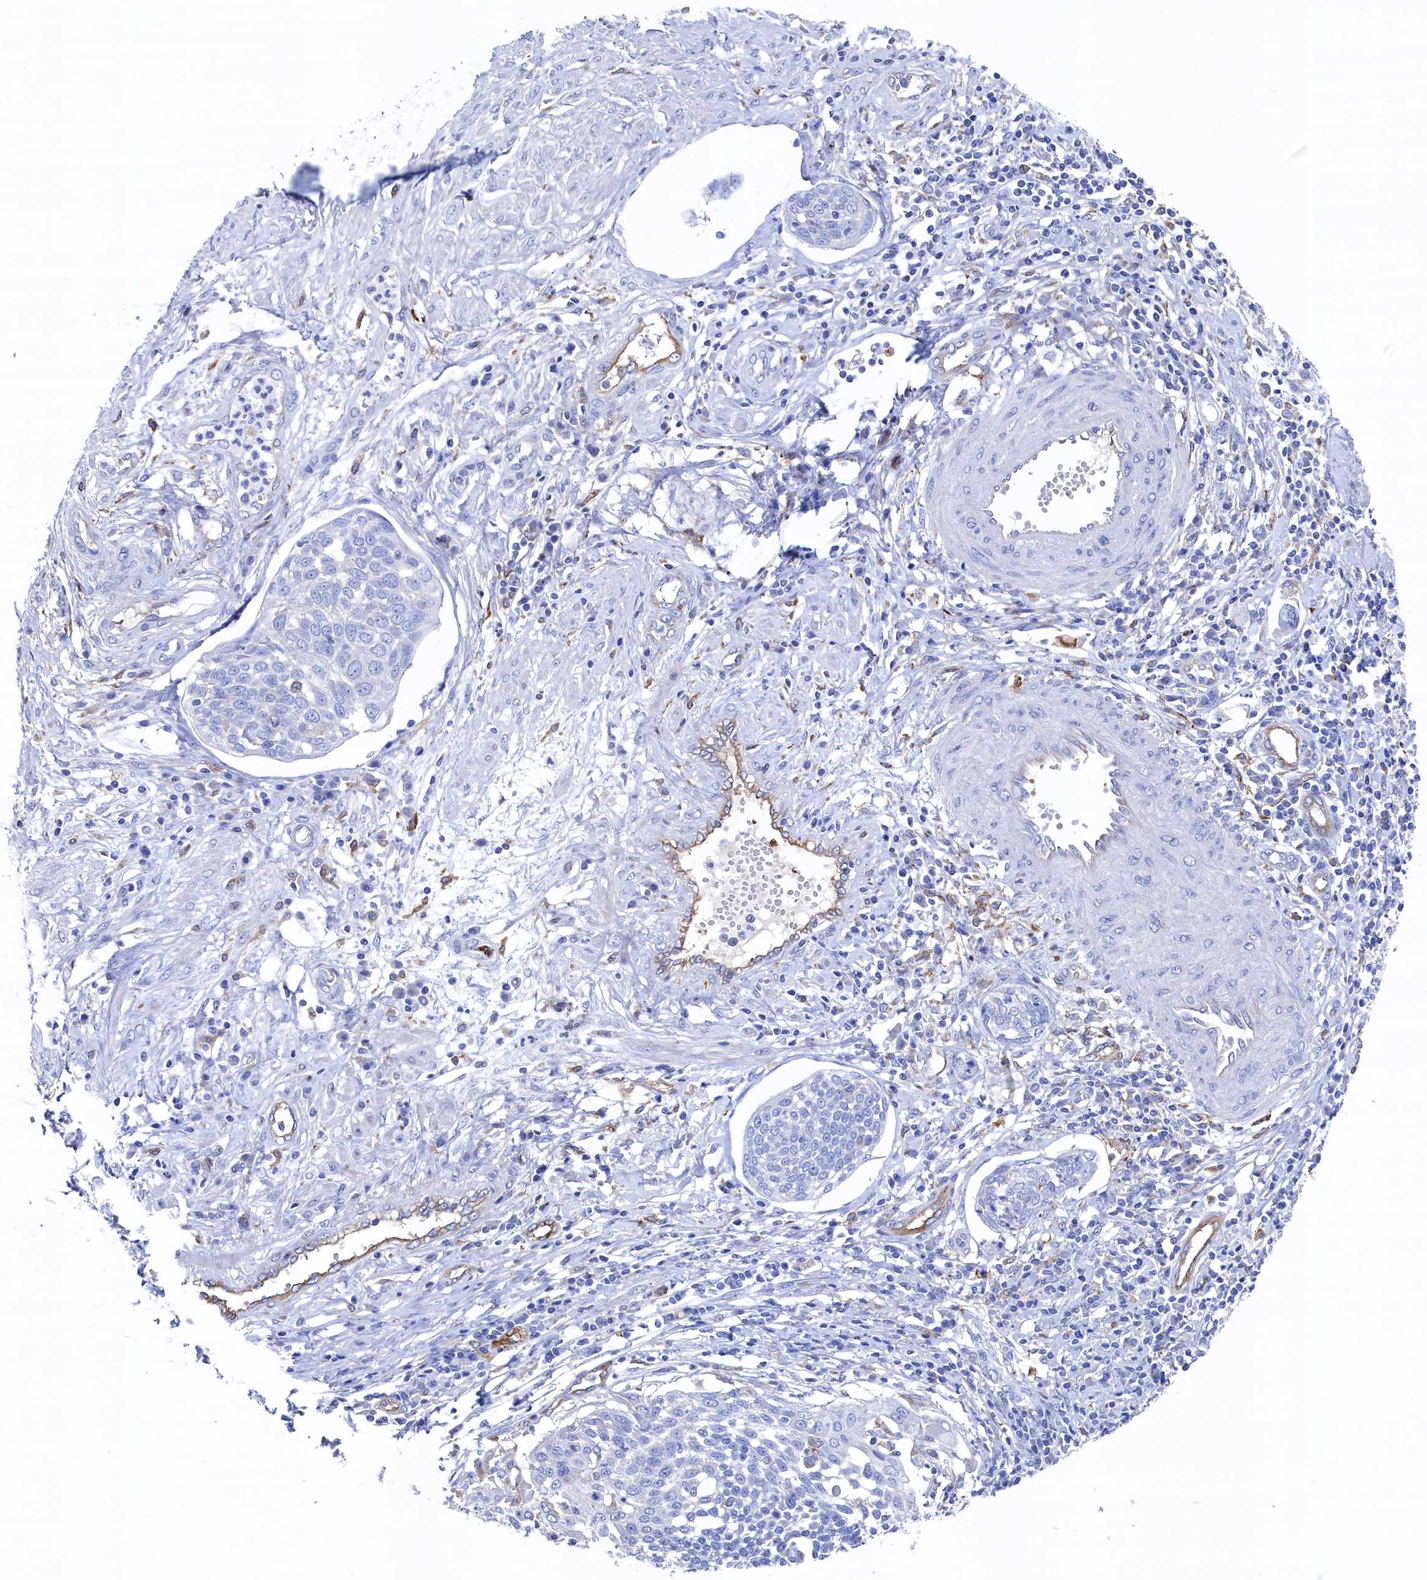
{"staining": {"intensity": "negative", "quantity": "none", "location": "none"}, "tissue": "cervical cancer", "cell_type": "Tumor cells", "image_type": "cancer", "snomed": [{"axis": "morphology", "description": "Squamous cell carcinoma, NOS"}, {"axis": "topography", "description": "Cervix"}], "caption": "Immunohistochemical staining of cervical cancer (squamous cell carcinoma) exhibits no significant expression in tumor cells.", "gene": "C12orf73", "patient": {"sex": "female", "age": 34}}